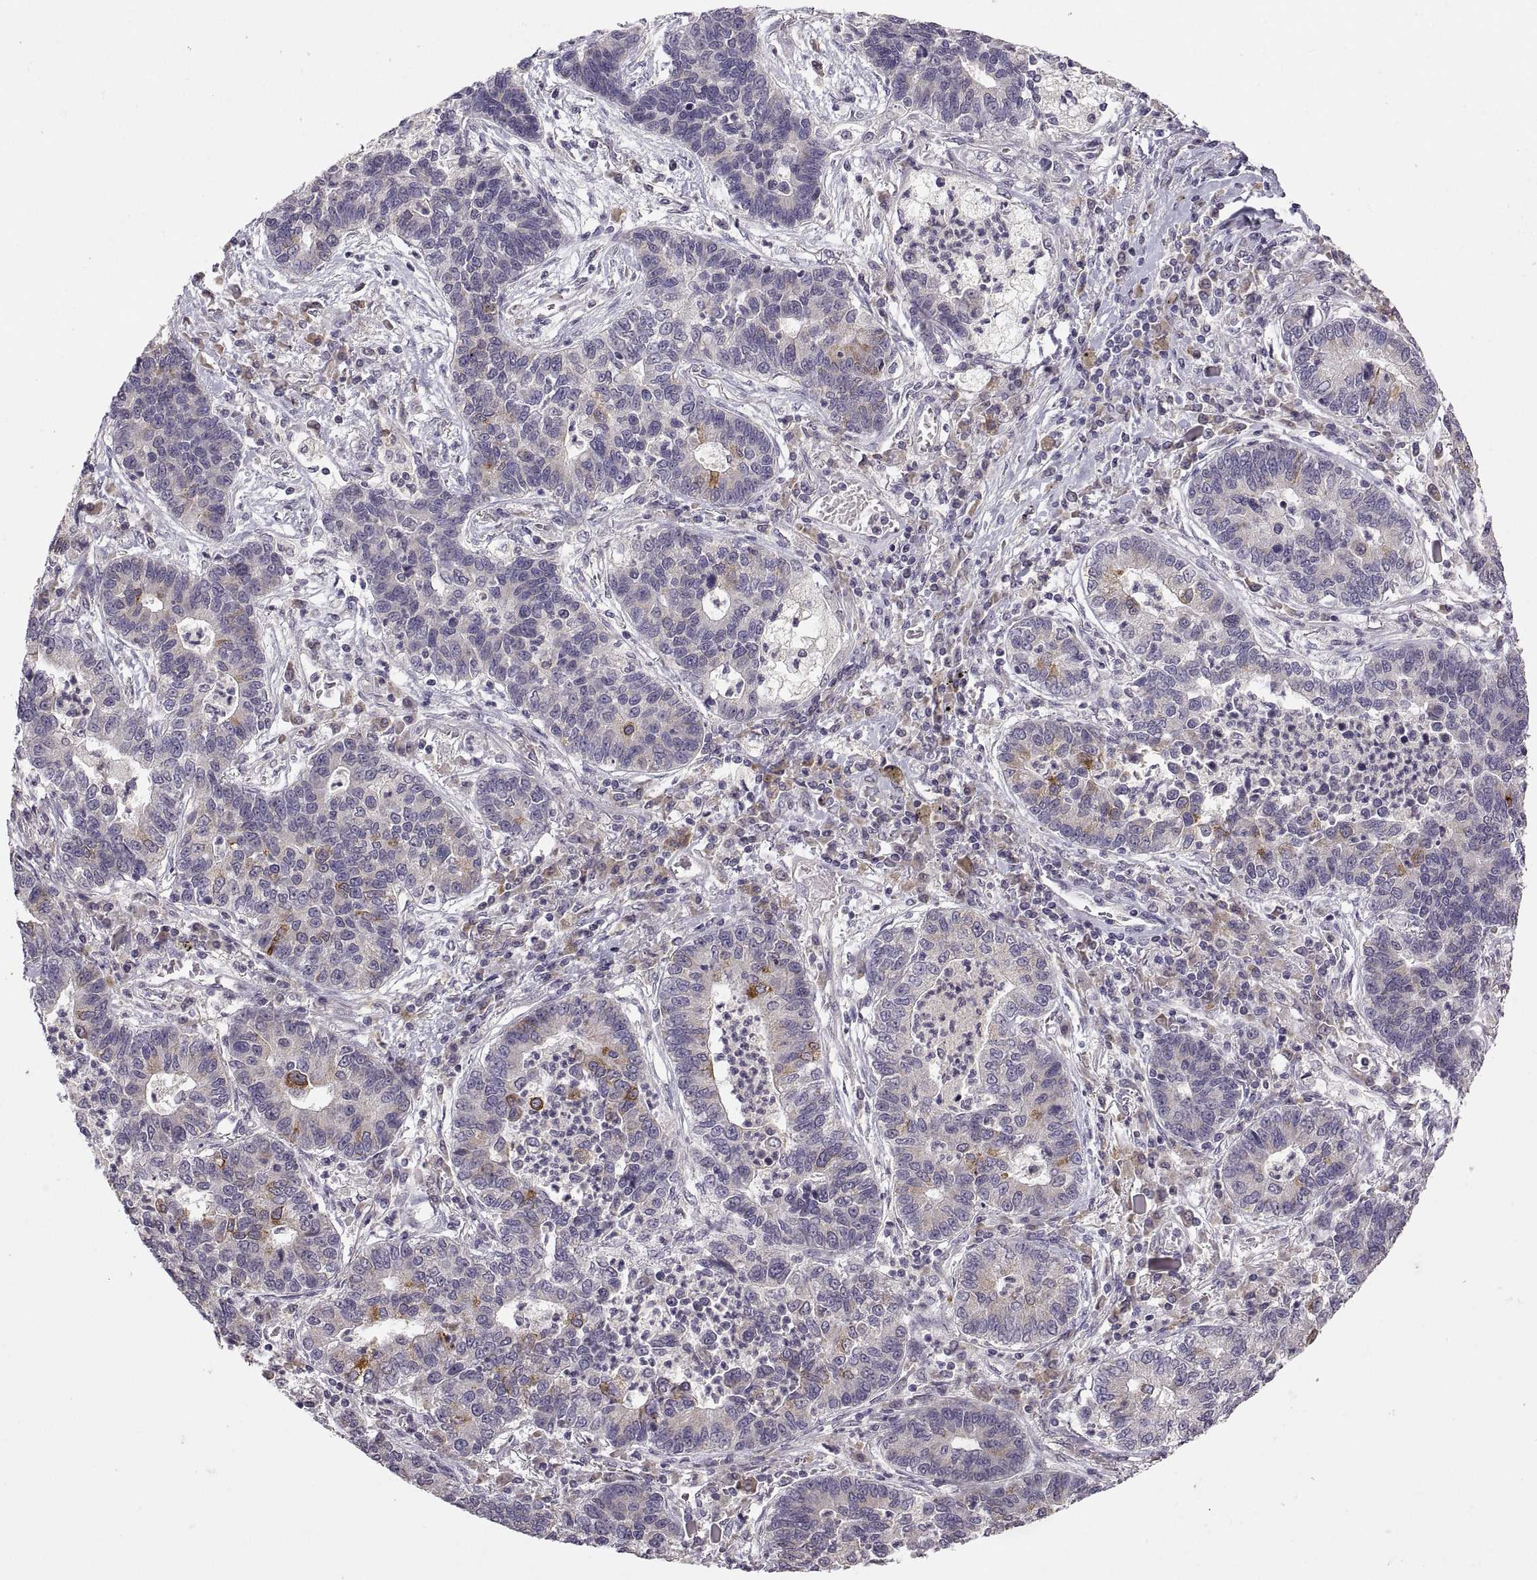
{"staining": {"intensity": "moderate", "quantity": "<25%", "location": "cytoplasmic/membranous"}, "tissue": "lung cancer", "cell_type": "Tumor cells", "image_type": "cancer", "snomed": [{"axis": "morphology", "description": "Adenocarcinoma, NOS"}, {"axis": "topography", "description": "Lung"}], "caption": "Protein staining by IHC demonstrates moderate cytoplasmic/membranous staining in approximately <25% of tumor cells in lung adenocarcinoma. The protein of interest is shown in brown color, while the nuclei are stained blue.", "gene": "HMGCR", "patient": {"sex": "female", "age": 57}}